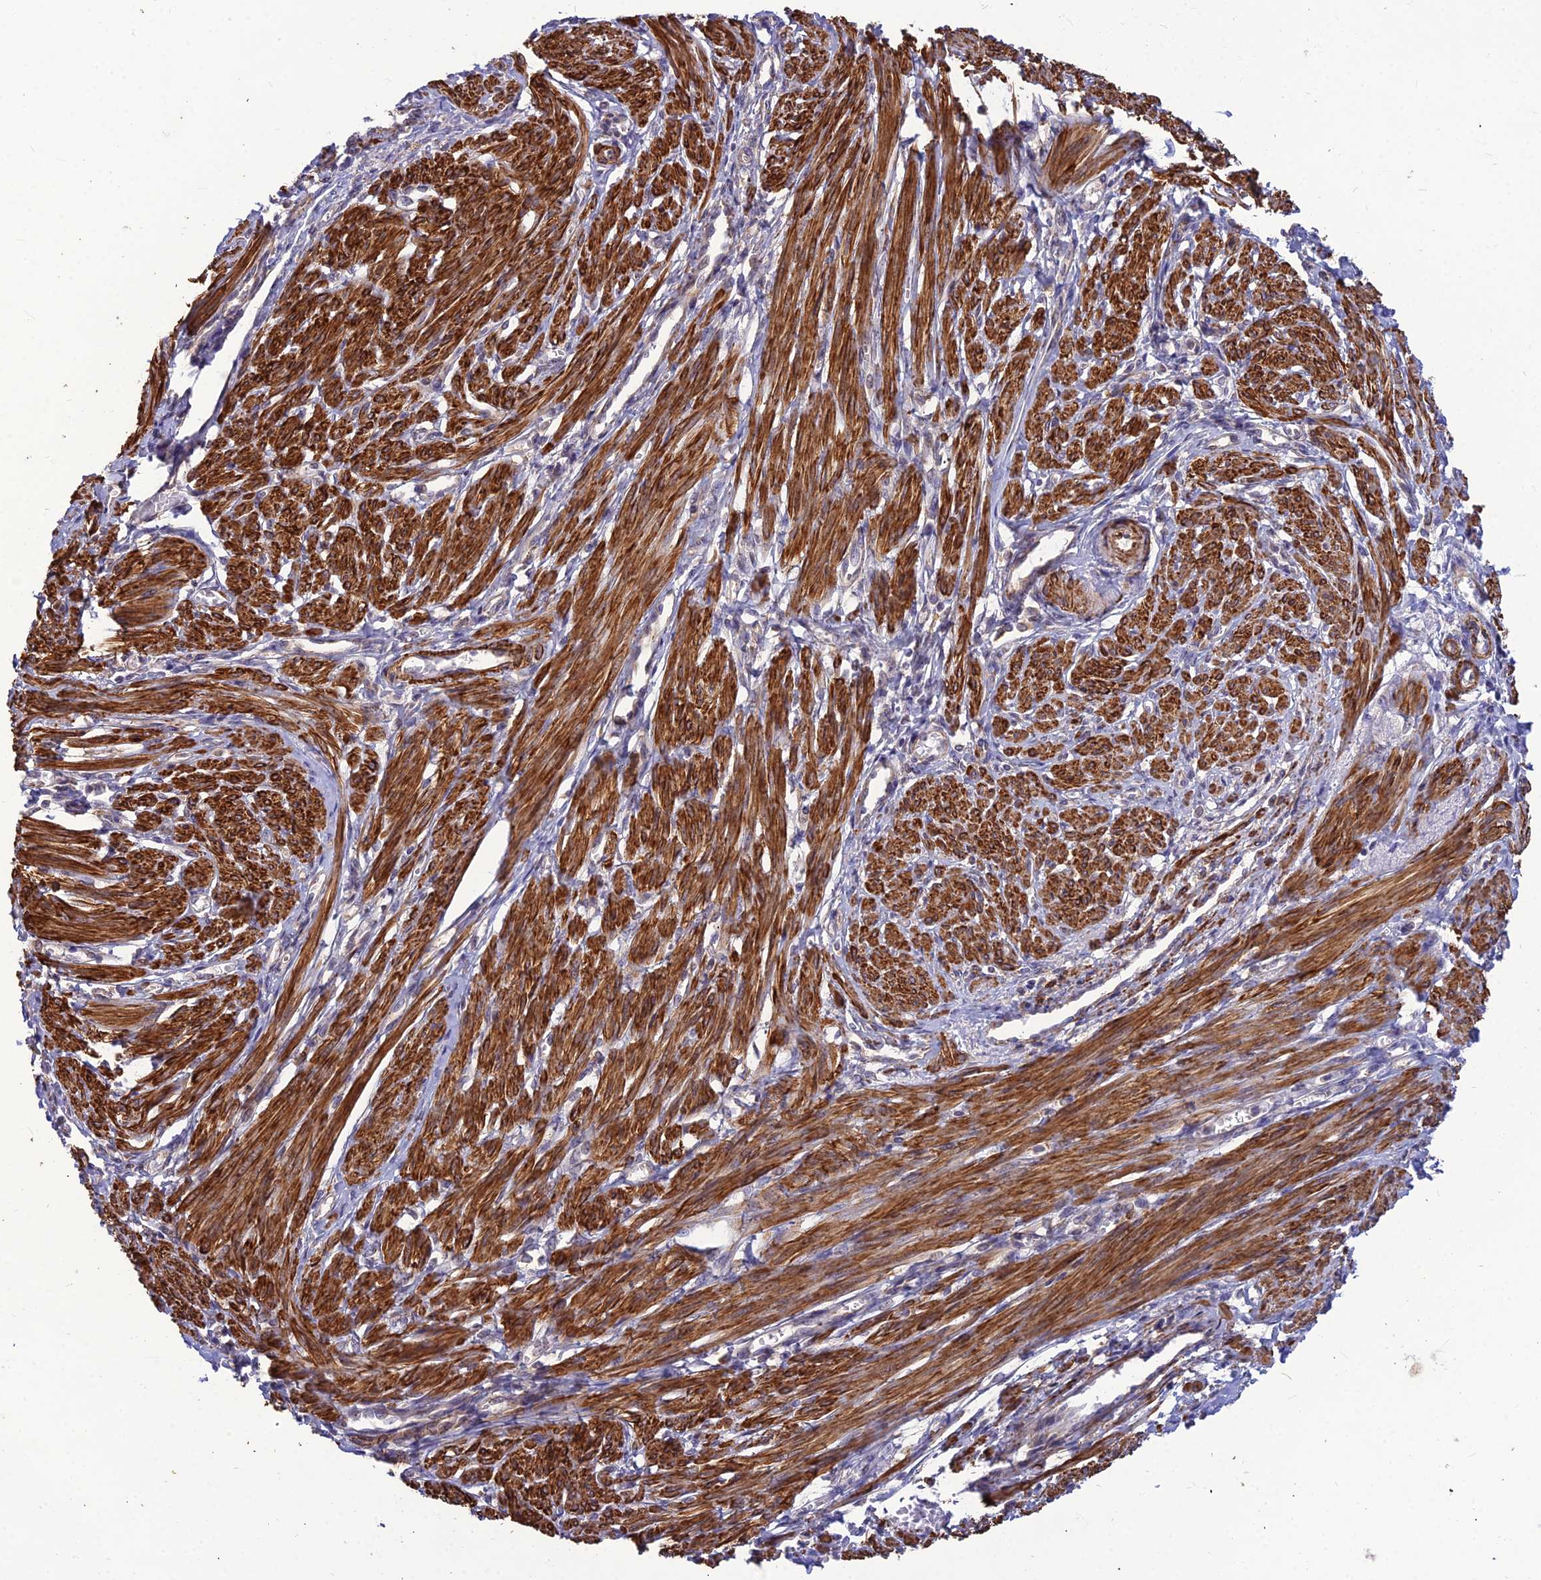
{"staining": {"intensity": "strong", "quantity": ">75%", "location": "cytoplasmic/membranous"}, "tissue": "smooth muscle", "cell_type": "Smooth muscle cells", "image_type": "normal", "snomed": [{"axis": "morphology", "description": "Normal tissue, NOS"}, {"axis": "topography", "description": "Smooth muscle"}], "caption": "Immunohistochemistry histopathology image of unremarkable smooth muscle: smooth muscle stained using IHC displays high levels of strong protein expression localized specifically in the cytoplasmic/membranous of smooth muscle cells, appearing as a cytoplasmic/membranous brown color.", "gene": "LEKR1", "patient": {"sex": "female", "age": 39}}